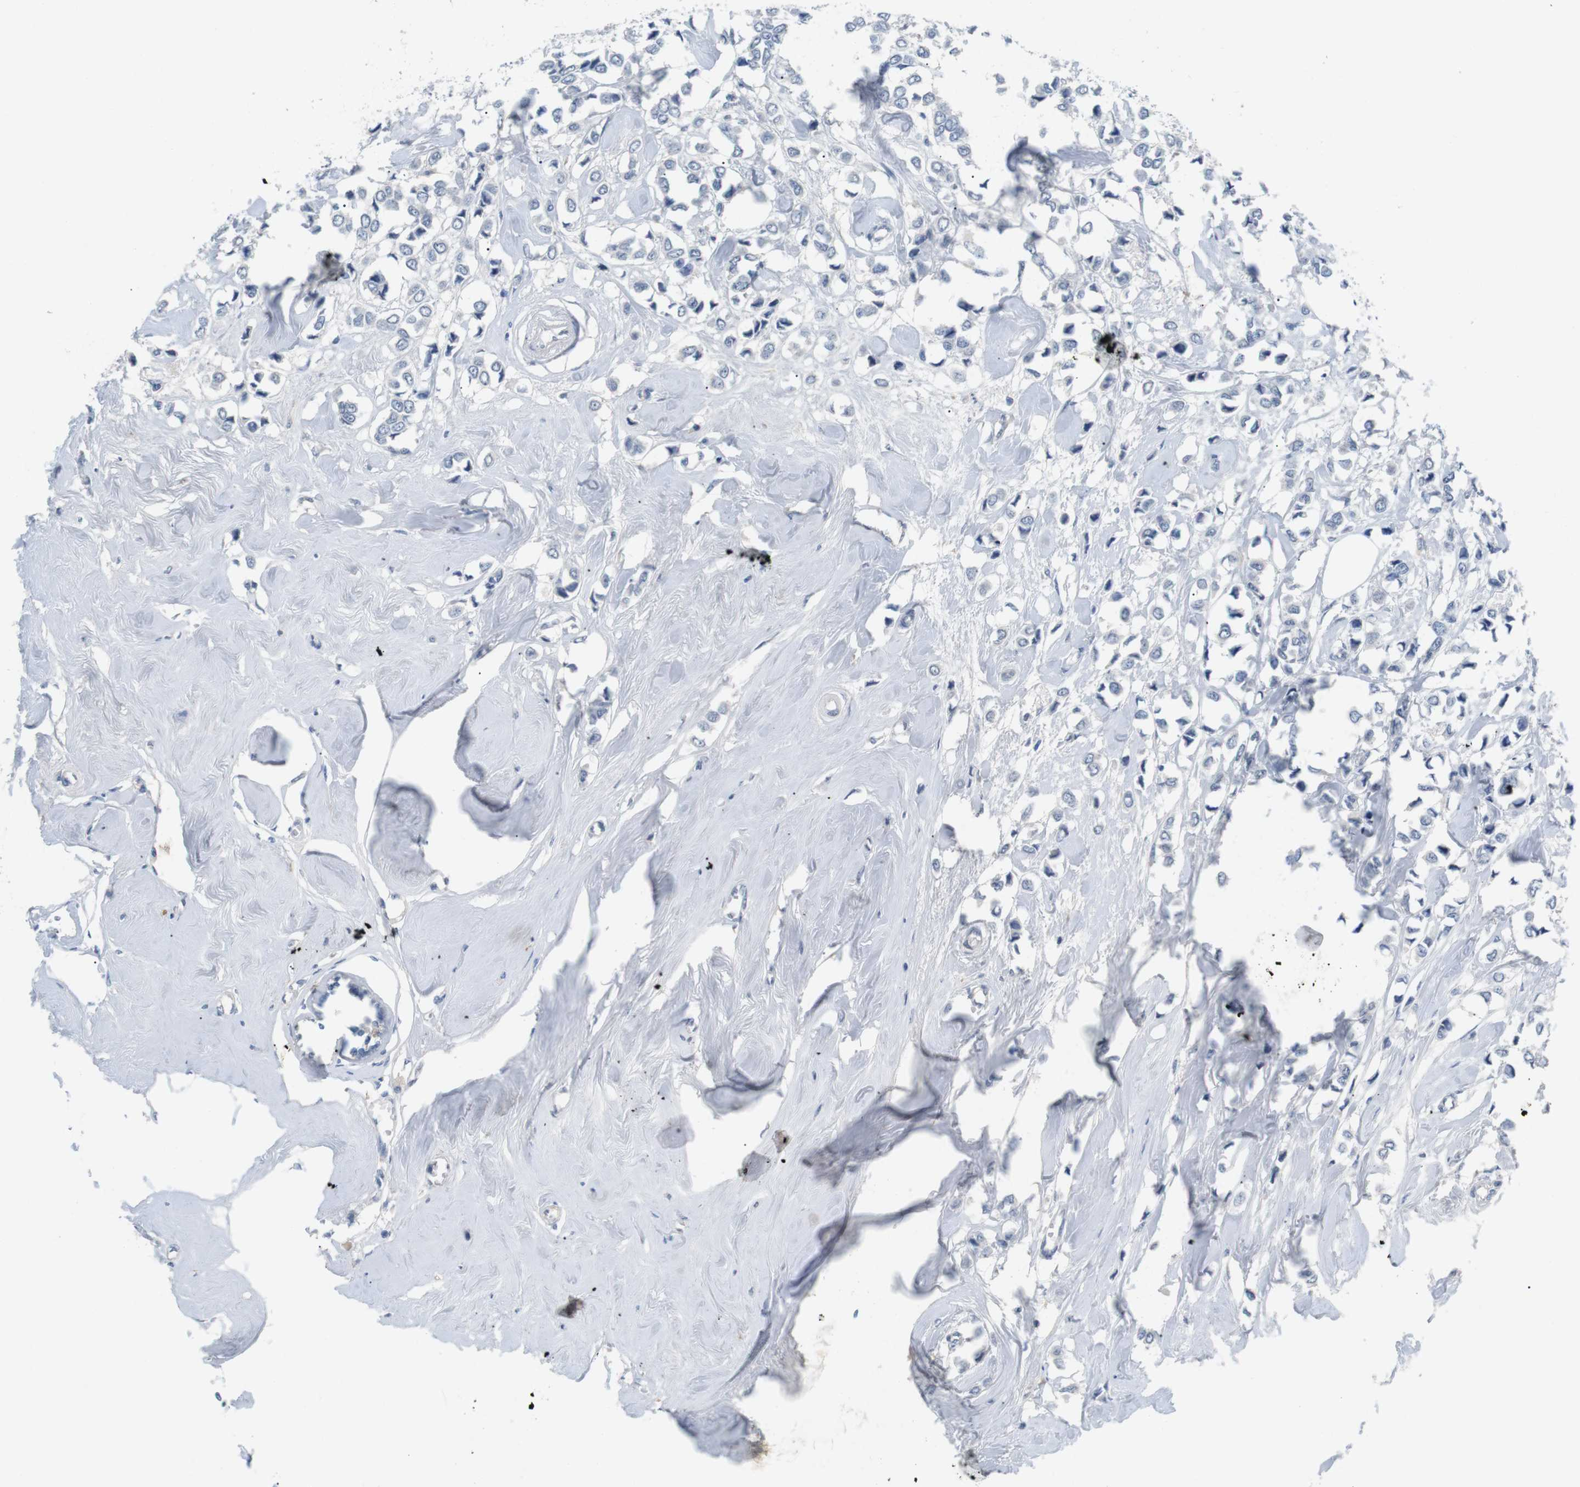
{"staining": {"intensity": "negative", "quantity": "none", "location": "none"}, "tissue": "breast cancer", "cell_type": "Tumor cells", "image_type": "cancer", "snomed": [{"axis": "morphology", "description": "Lobular carcinoma"}, {"axis": "topography", "description": "Breast"}], "caption": "Tumor cells are negative for brown protein staining in breast cancer. Nuclei are stained in blue.", "gene": "FCGRT", "patient": {"sex": "female", "age": 51}}